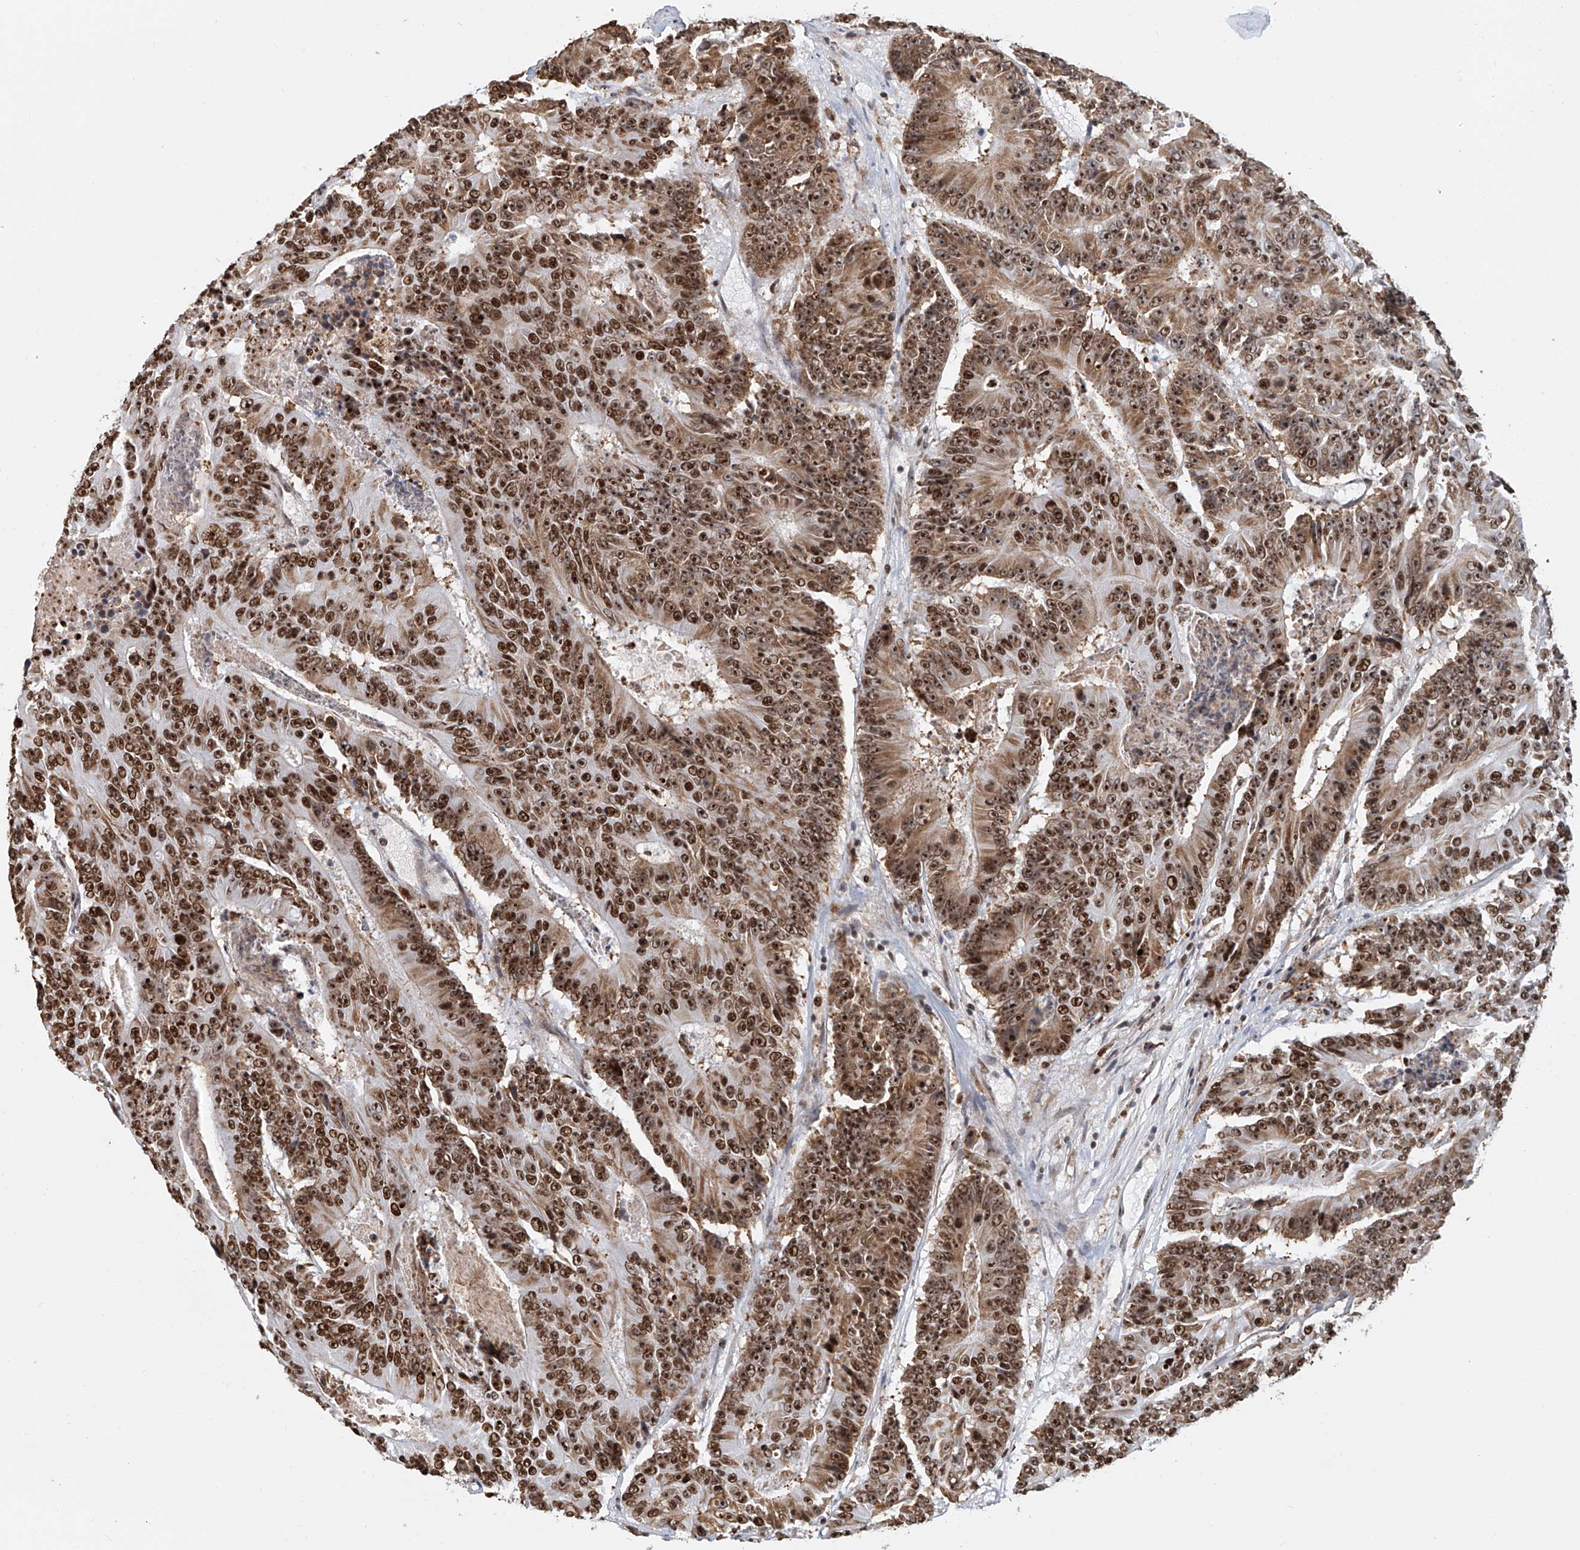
{"staining": {"intensity": "strong", "quantity": ">75%", "location": "nuclear"}, "tissue": "colorectal cancer", "cell_type": "Tumor cells", "image_type": "cancer", "snomed": [{"axis": "morphology", "description": "Adenocarcinoma, NOS"}, {"axis": "topography", "description": "Colon"}], "caption": "Immunohistochemistry (DAB (3,3'-diaminobenzidine)) staining of human colorectal adenocarcinoma reveals strong nuclear protein staining in approximately >75% of tumor cells. (brown staining indicates protein expression, while blue staining denotes nuclei).", "gene": "PRUNE2", "patient": {"sex": "male", "age": 83}}